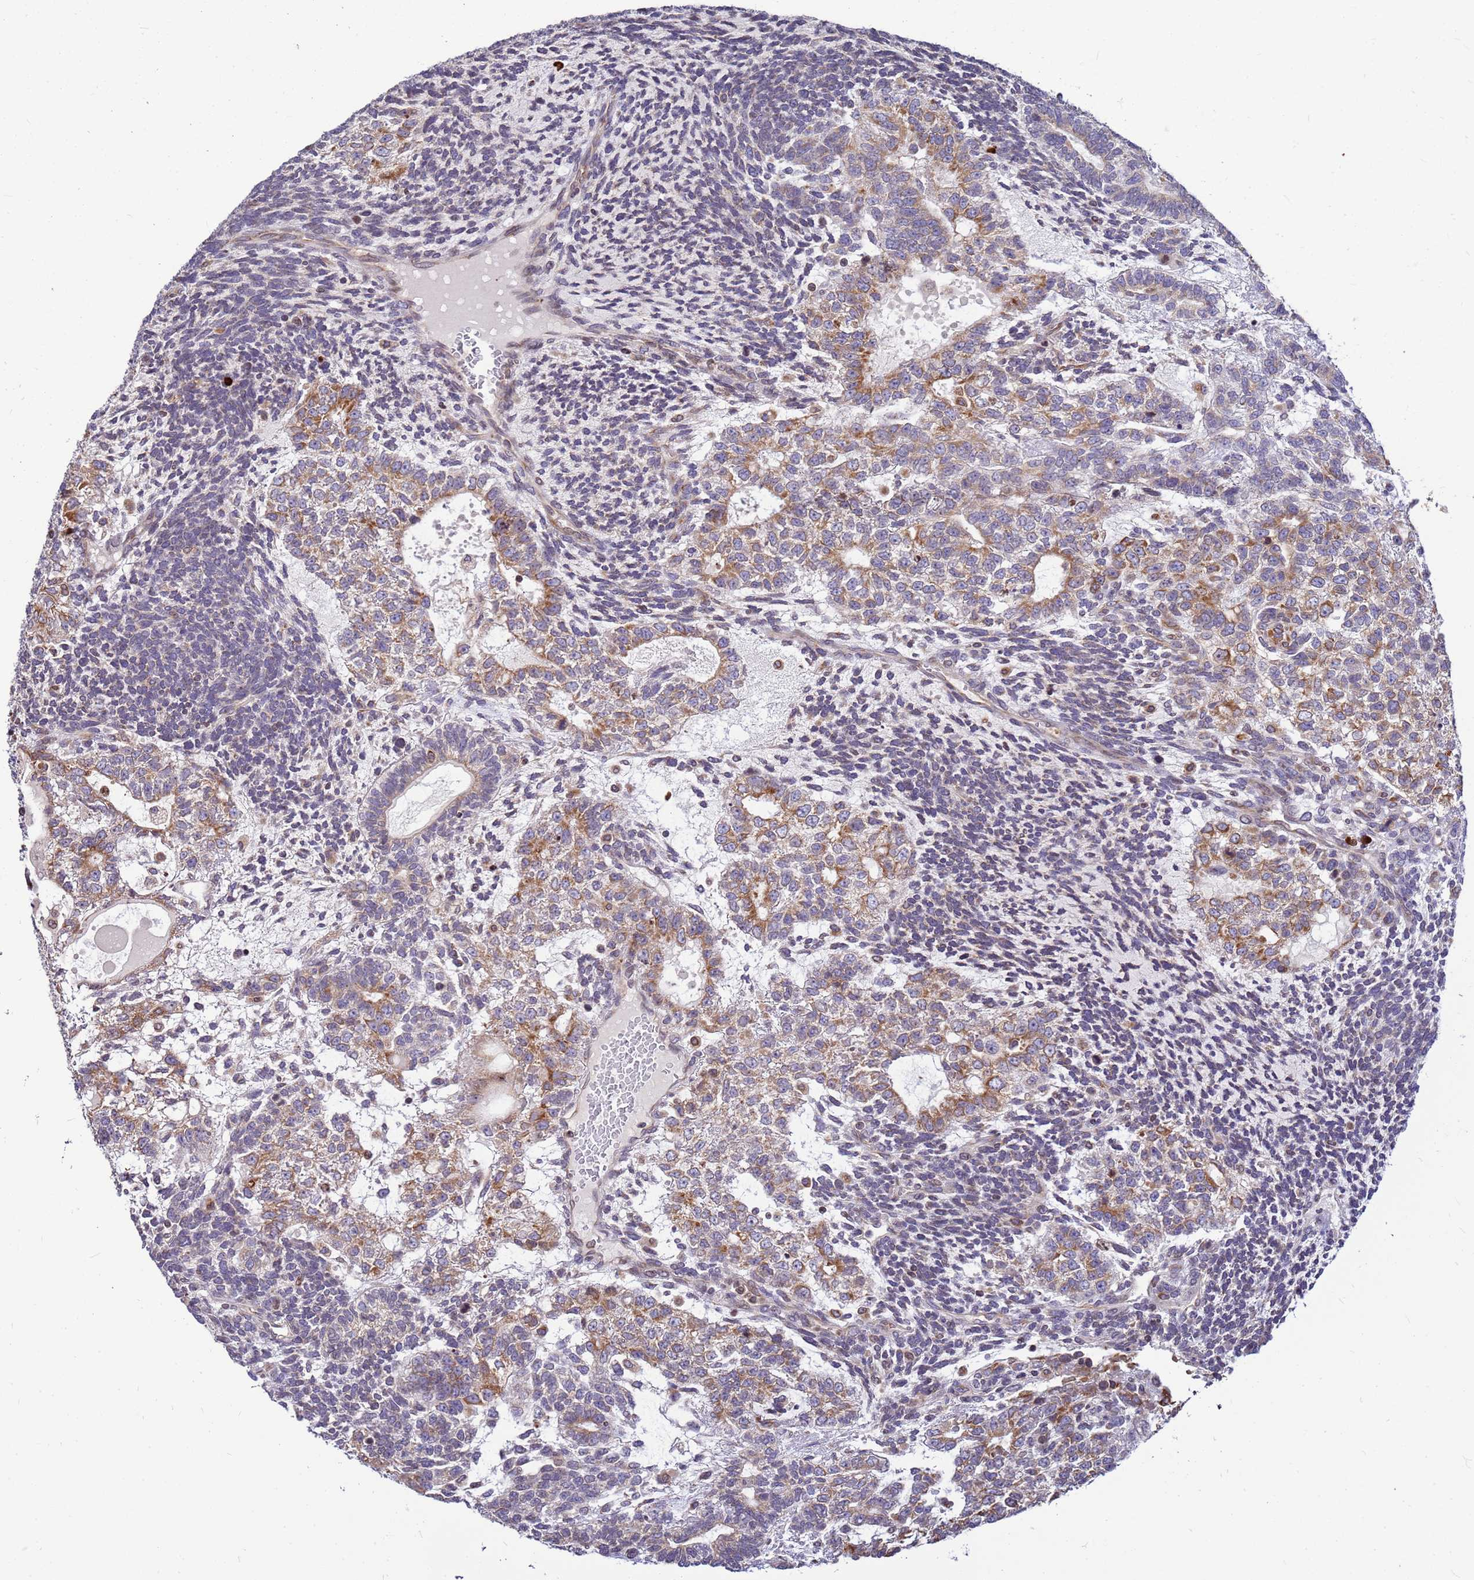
{"staining": {"intensity": "moderate", "quantity": ">75%", "location": "cytoplasmic/membranous"}, "tissue": "testis cancer", "cell_type": "Tumor cells", "image_type": "cancer", "snomed": [{"axis": "morphology", "description": "Carcinoma, Embryonal, NOS"}, {"axis": "topography", "description": "Testis"}], "caption": "Tumor cells exhibit medium levels of moderate cytoplasmic/membranous staining in approximately >75% of cells in embryonal carcinoma (testis).", "gene": "SSR4", "patient": {"sex": "male", "age": 23}}